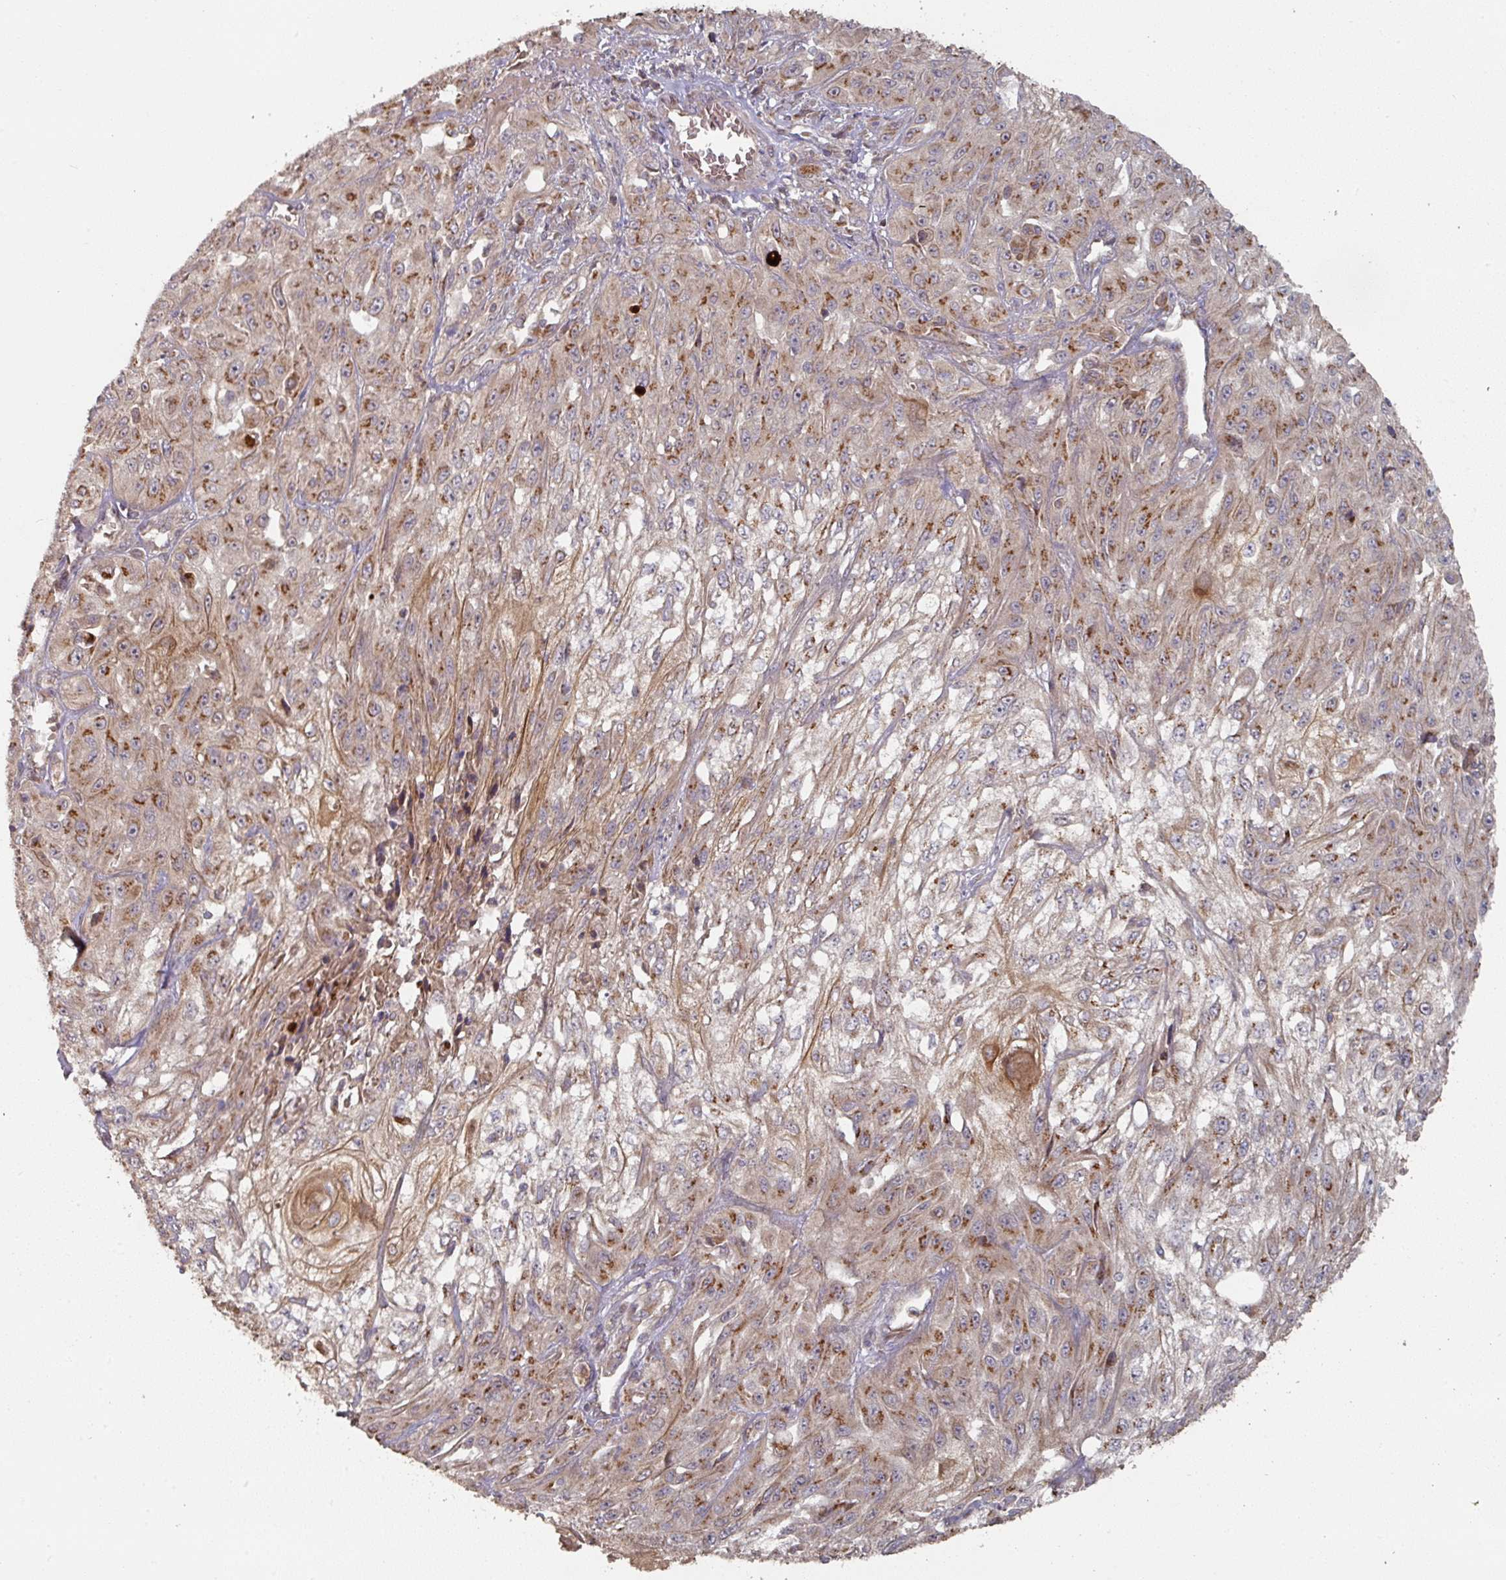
{"staining": {"intensity": "strong", "quantity": ">75%", "location": "cytoplasmic/membranous"}, "tissue": "skin cancer", "cell_type": "Tumor cells", "image_type": "cancer", "snomed": [{"axis": "morphology", "description": "Squamous cell carcinoma, NOS"}, {"axis": "morphology", "description": "Squamous cell carcinoma, metastatic, NOS"}, {"axis": "topography", "description": "Skin"}, {"axis": "topography", "description": "Lymph node"}], "caption": "Skin cancer stained for a protein displays strong cytoplasmic/membranous positivity in tumor cells.", "gene": "DNAJC7", "patient": {"sex": "male", "age": 75}}